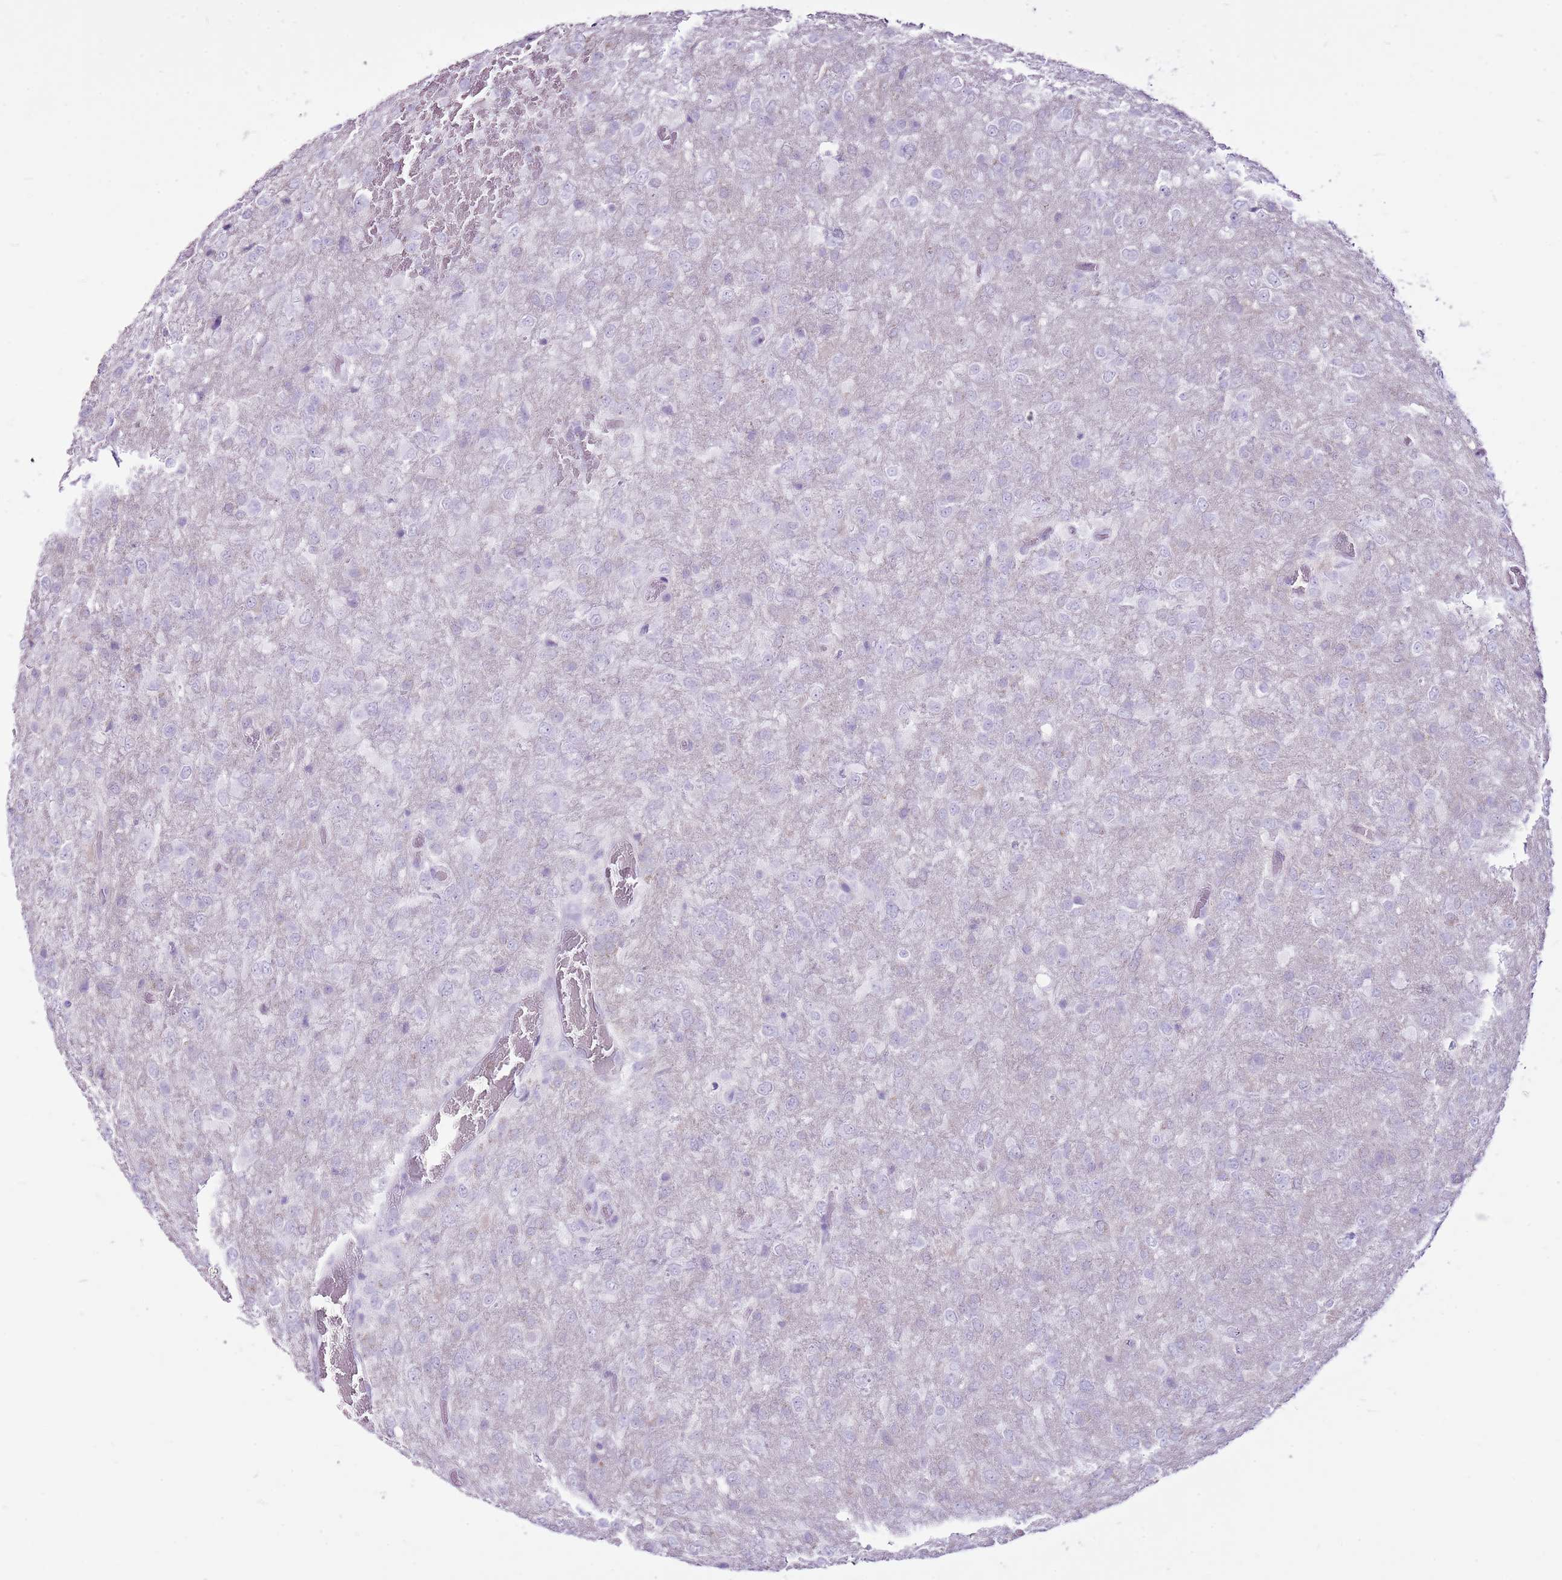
{"staining": {"intensity": "negative", "quantity": "none", "location": "none"}, "tissue": "glioma", "cell_type": "Tumor cells", "image_type": "cancer", "snomed": [{"axis": "morphology", "description": "Glioma, malignant, High grade"}, {"axis": "topography", "description": "Brain"}], "caption": "This is an IHC micrograph of human malignant high-grade glioma. There is no expression in tumor cells.", "gene": "CNFN", "patient": {"sex": "female", "age": 74}}